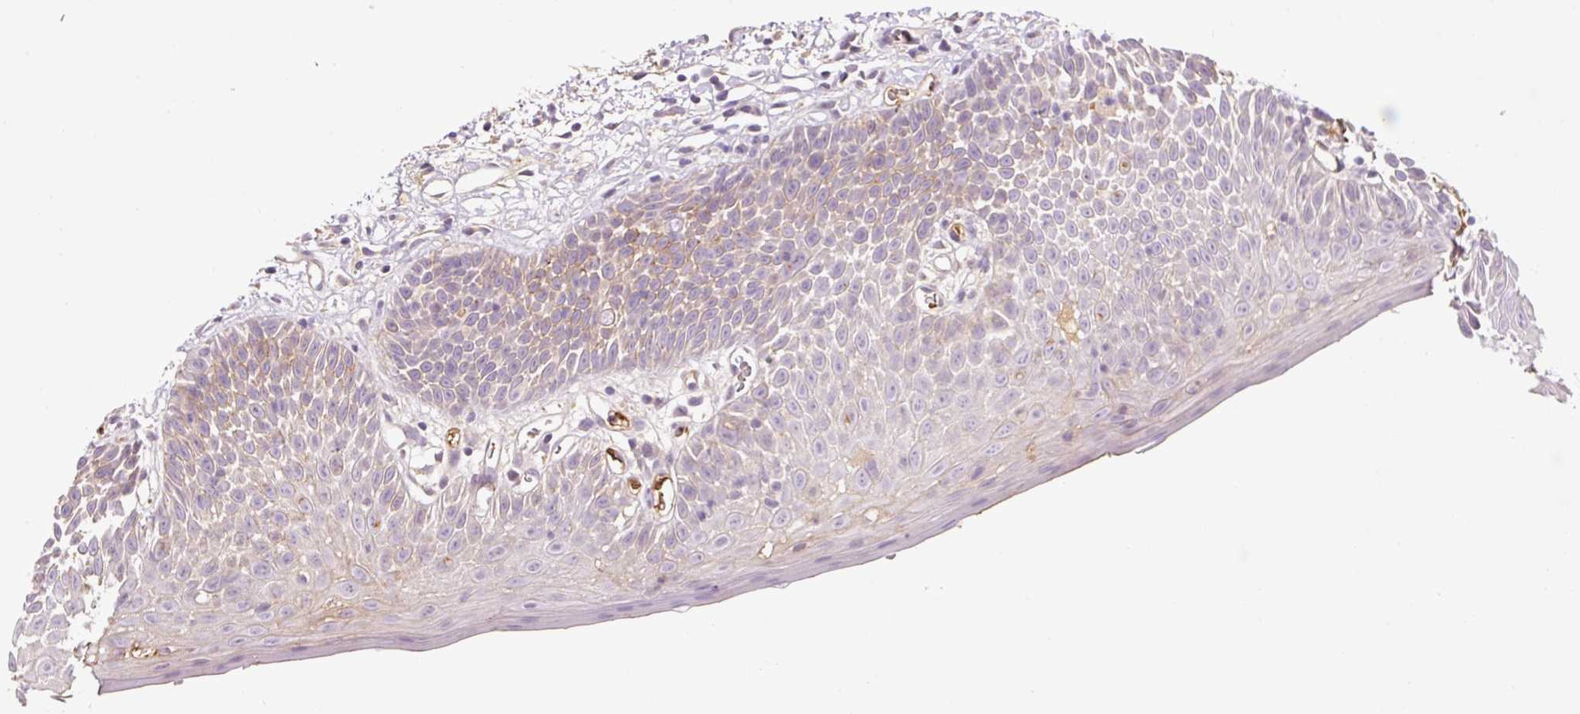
{"staining": {"intensity": "moderate", "quantity": "25%-75%", "location": "cytoplasmic/membranous"}, "tissue": "oral mucosa", "cell_type": "Squamous epithelial cells", "image_type": "normal", "snomed": [{"axis": "morphology", "description": "Normal tissue, NOS"}, {"axis": "morphology", "description": "Squamous cell carcinoma, NOS"}, {"axis": "topography", "description": "Oral tissue"}, {"axis": "topography", "description": "Tounge, NOS"}, {"axis": "topography", "description": "Head-Neck"}], "caption": "Oral mucosa stained with DAB immunohistochemistry exhibits medium levels of moderate cytoplasmic/membranous positivity in approximately 25%-75% of squamous epithelial cells.", "gene": "TMEM235", "patient": {"sex": "male", "age": 76}}